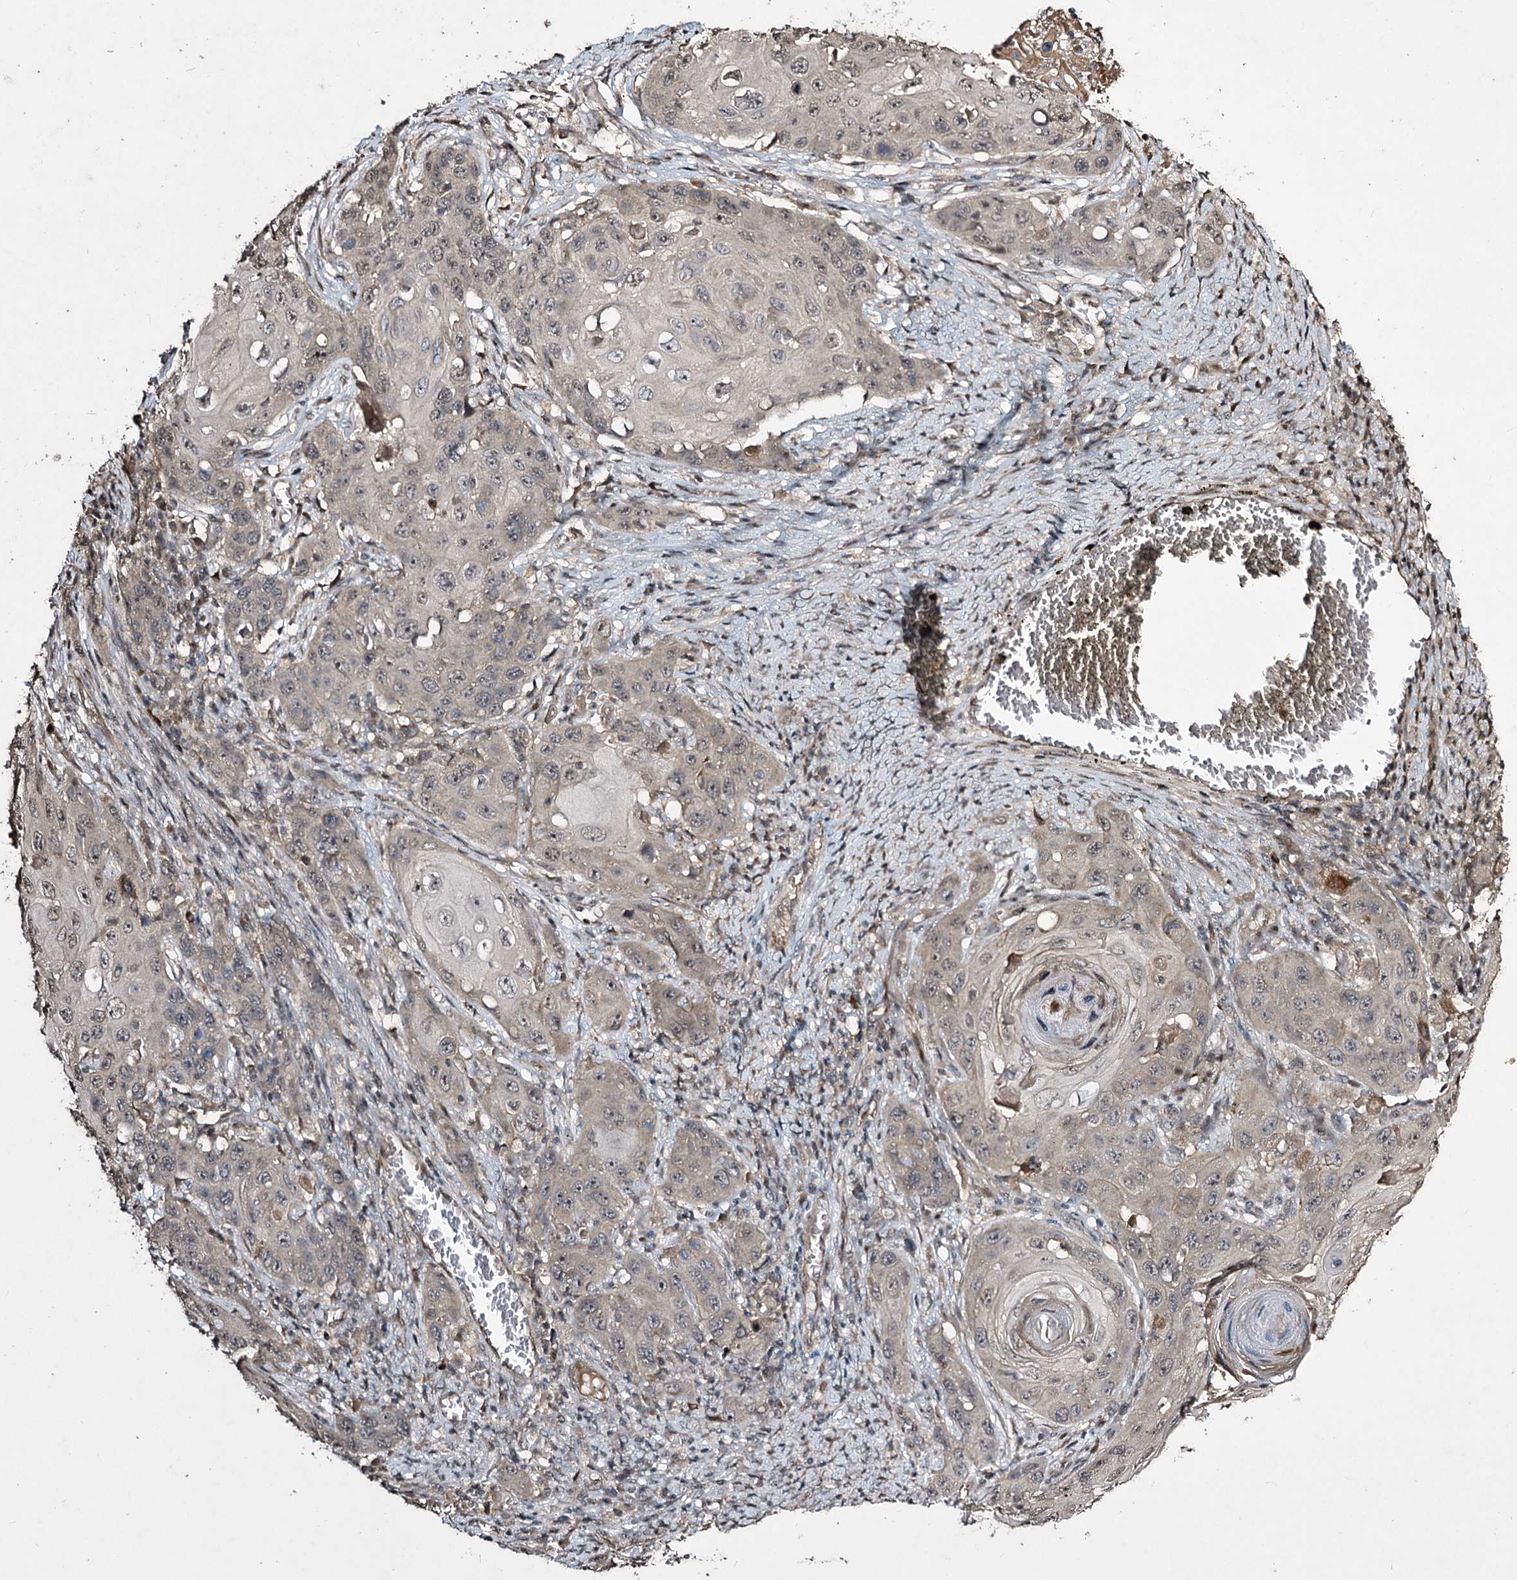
{"staining": {"intensity": "negative", "quantity": "none", "location": "none"}, "tissue": "skin cancer", "cell_type": "Tumor cells", "image_type": "cancer", "snomed": [{"axis": "morphology", "description": "Squamous cell carcinoma, NOS"}, {"axis": "topography", "description": "Skin"}], "caption": "Tumor cells show no significant expression in skin cancer (squamous cell carcinoma).", "gene": "CPNE8", "patient": {"sex": "male", "age": 55}}